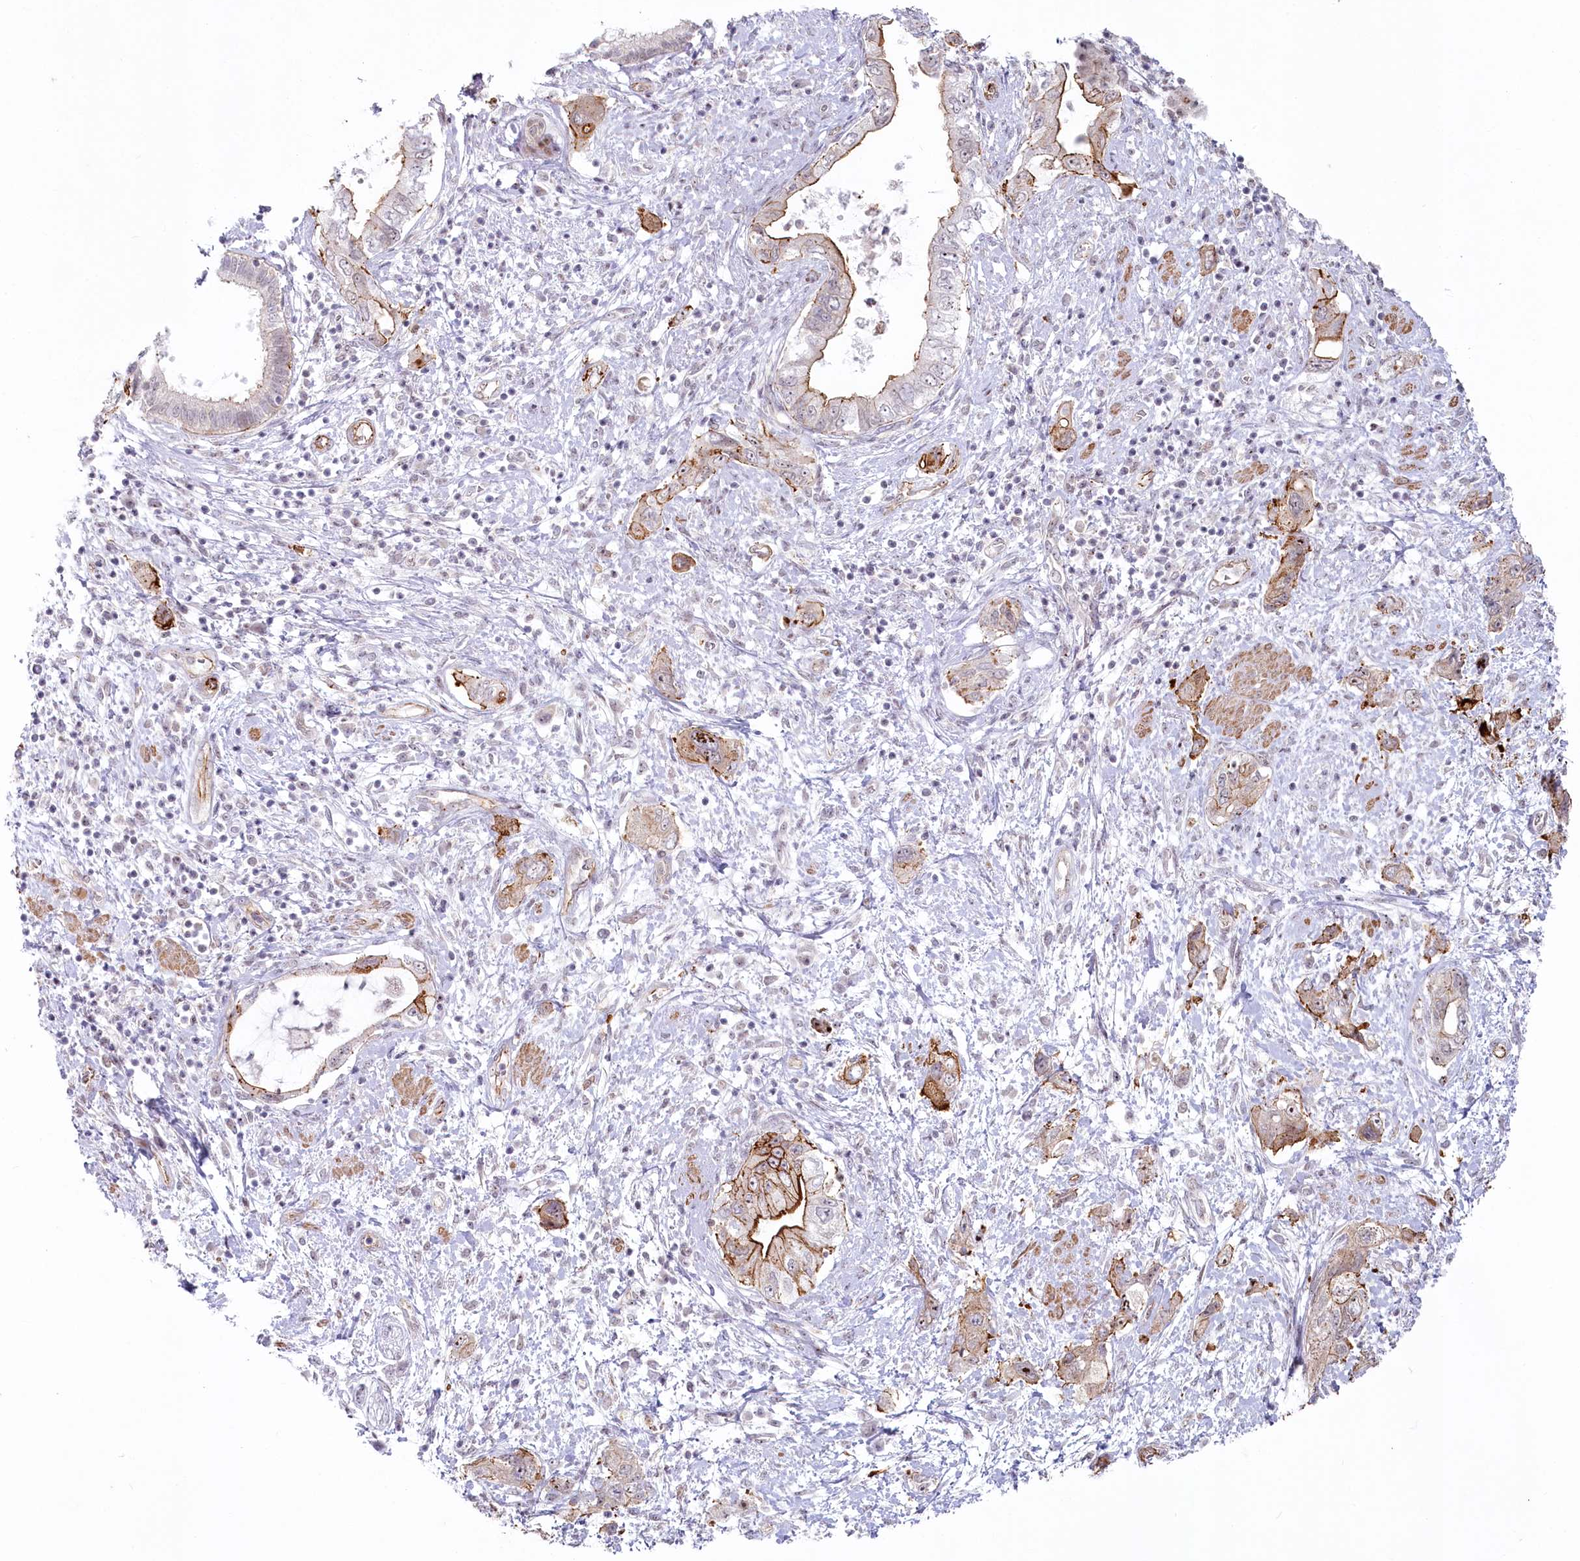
{"staining": {"intensity": "moderate", "quantity": "25%-75%", "location": "cytoplasmic/membranous"}, "tissue": "pancreatic cancer", "cell_type": "Tumor cells", "image_type": "cancer", "snomed": [{"axis": "morphology", "description": "Adenocarcinoma, NOS"}, {"axis": "topography", "description": "Pancreas"}], "caption": "Immunohistochemistry (IHC) photomicrograph of neoplastic tissue: pancreatic adenocarcinoma stained using immunohistochemistry exhibits medium levels of moderate protein expression localized specifically in the cytoplasmic/membranous of tumor cells, appearing as a cytoplasmic/membranous brown color.", "gene": "ABHD8", "patient": {"sex": "female", "age": 73}}